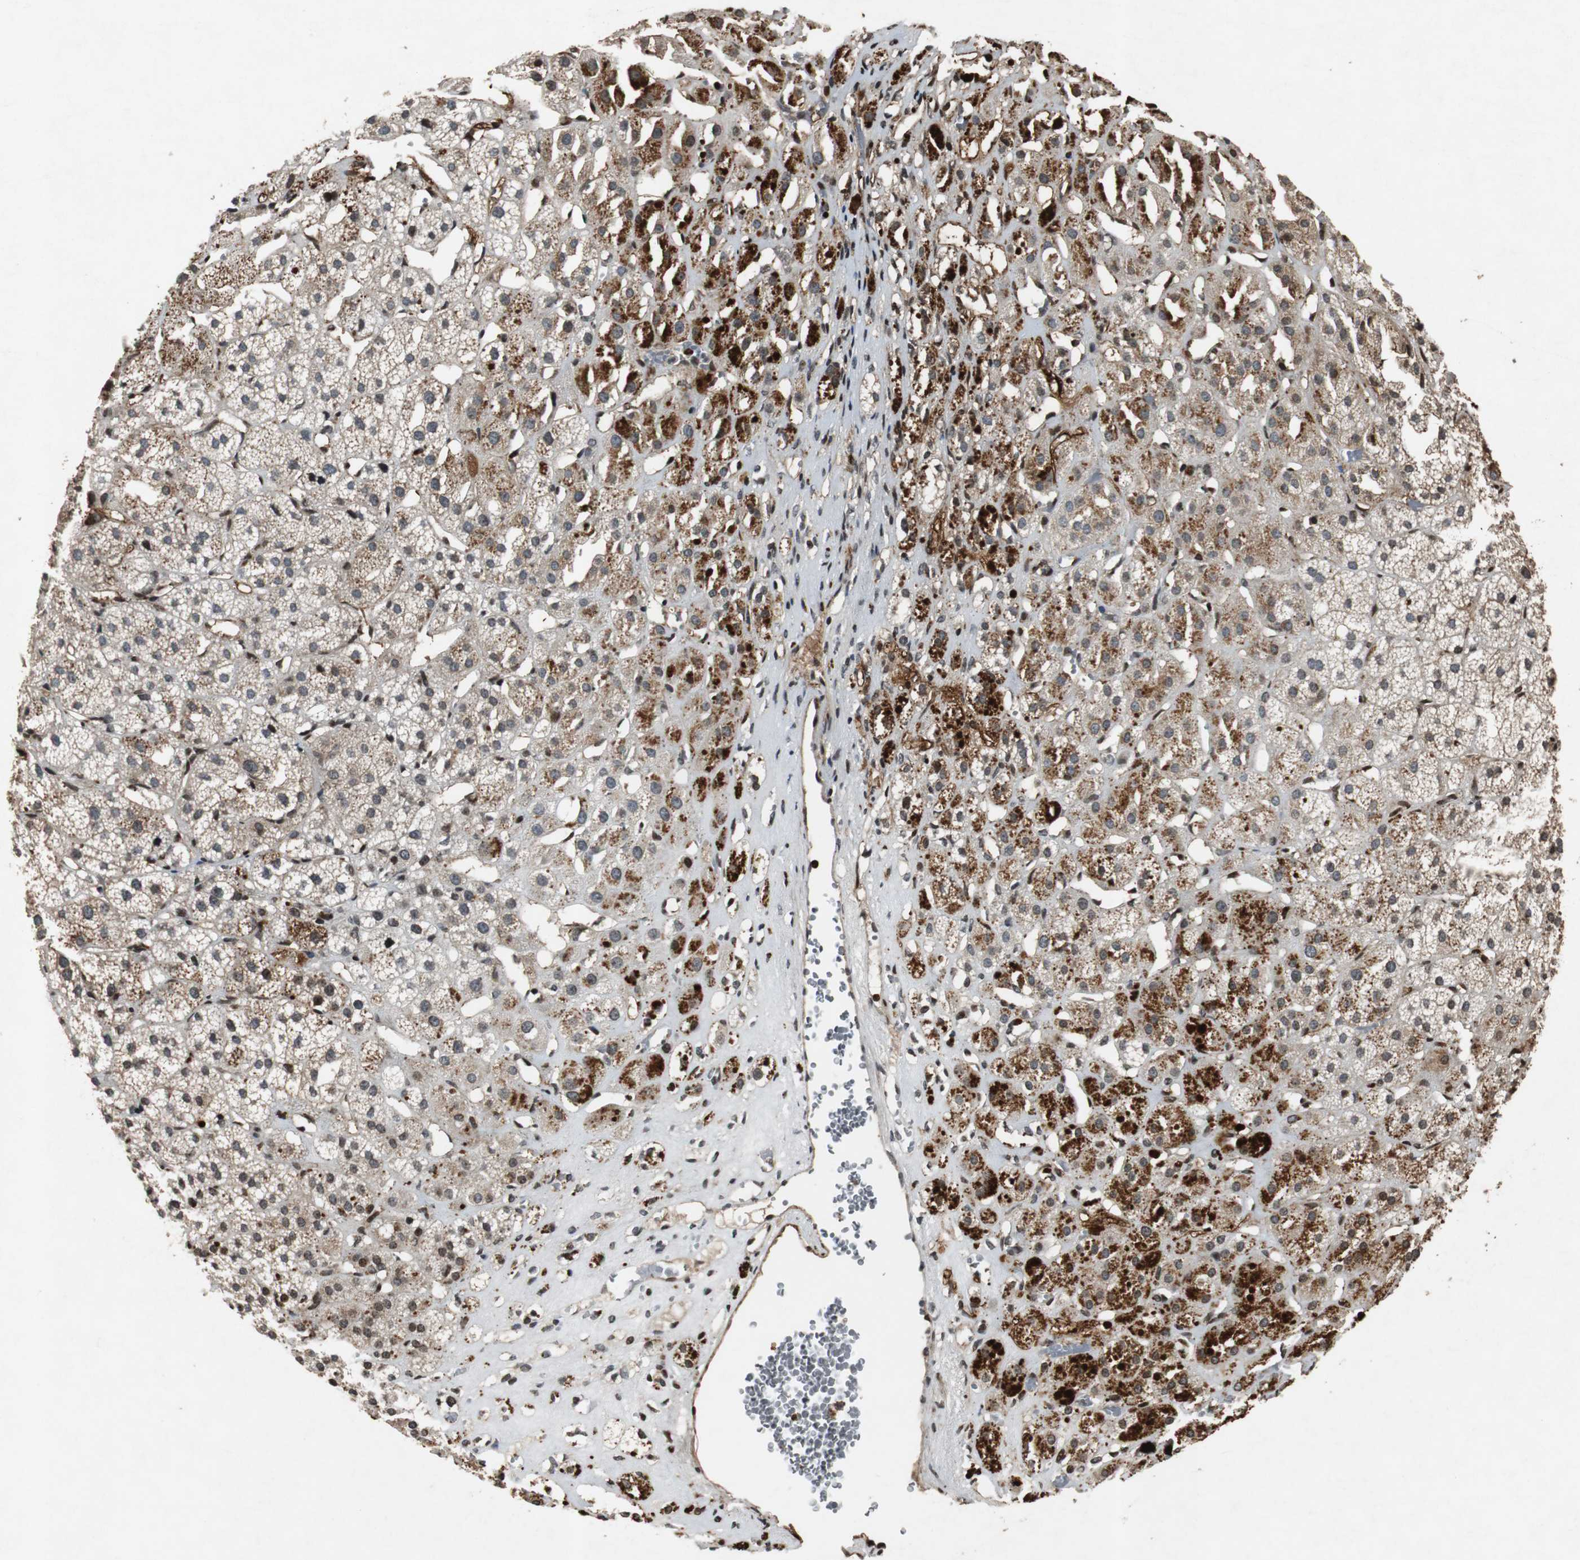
{"staining": {"intensity": "strong", "quantity": "25%-75%", "location": "cytoplasmic/membranous"}, "tissue": "adrenal gland", "cell_type": "Glandular cells", "image_type": "normal", "snomed": [{"axis": "morphology", "description": "Normal tissue, NOS"}, {"axis": "topography", "description": "Adrenal gland"}], "caption": "Immunohistochemistry staining of benign adrenal gland, which shows high levels of strong cytoplasmic/membranous staining in approximately 25%-75% of glandular cells indicating strong cytoplasmic/membranous protein expression. The staining was performed using DAB (brown) for protein detection and nuclei were counterstained in hematoxylin (blue).", "gene": "TUBA4A", "patient": {"sex": "female", "age": 71}}